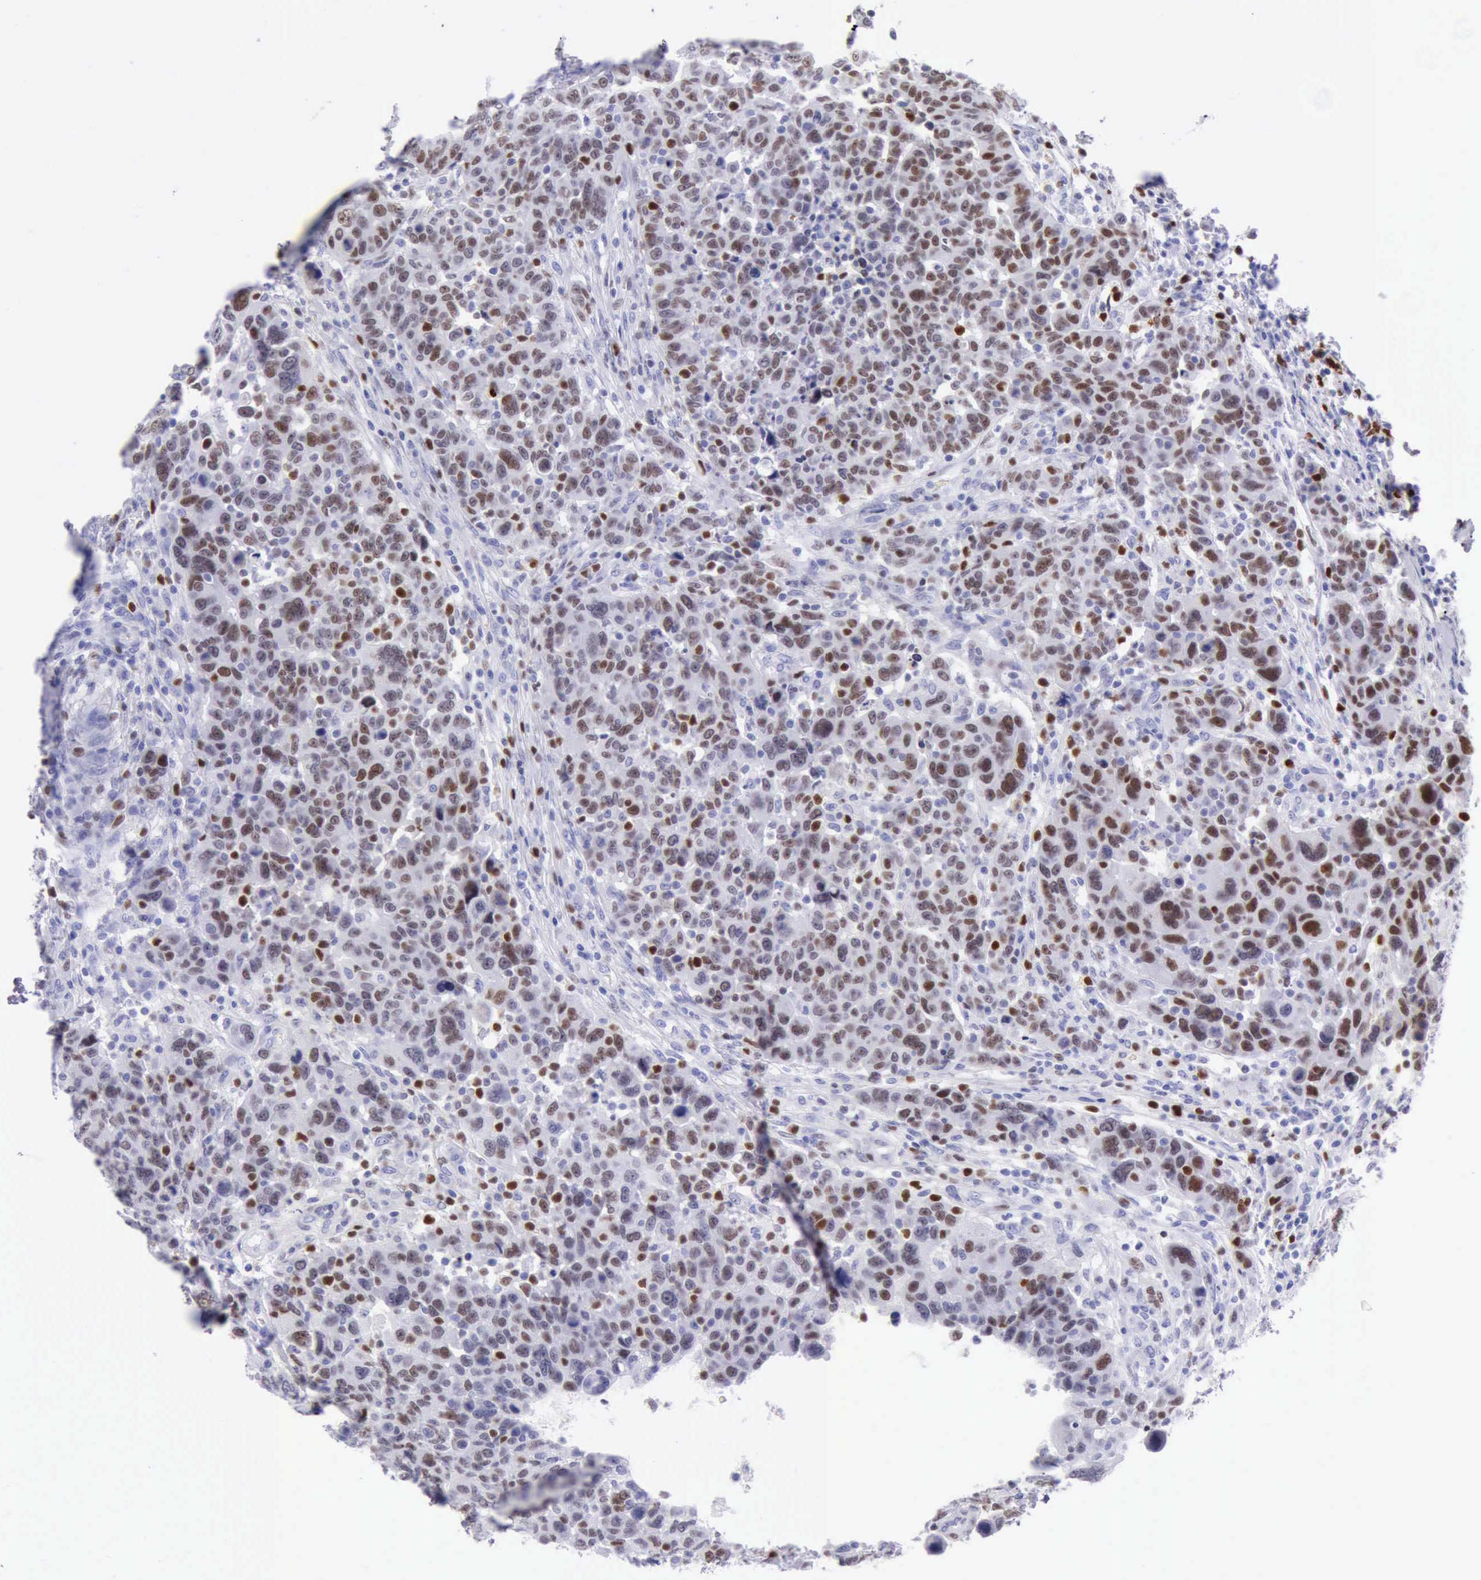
{"staining": {"intensity": "moderate", "quantity": ">75%", "location": "nuclear"}, "tissue": "breast cancer", "cell_type": "Tumor cells", "image_type": "cancer", "snomed": [{"axis": "morphology", "description": "Duct carcinoma"}, {"axis": "topography", "description": "Breast"}], "caption": "IHC staining of breast infiltrating ductal carcinoma, which displays medium levels of moderate nuclear expression in approximately >75% of tumor cells indicating moderate nuclear protein expression. The staining was performed using DAB (3,3'-diaminobenzidine) (brown) for protein detection and nuclei were counterstained in hematoxylin (blue).", "gene": "MCM2", "patient": {"sex": "female", "age": 37}}